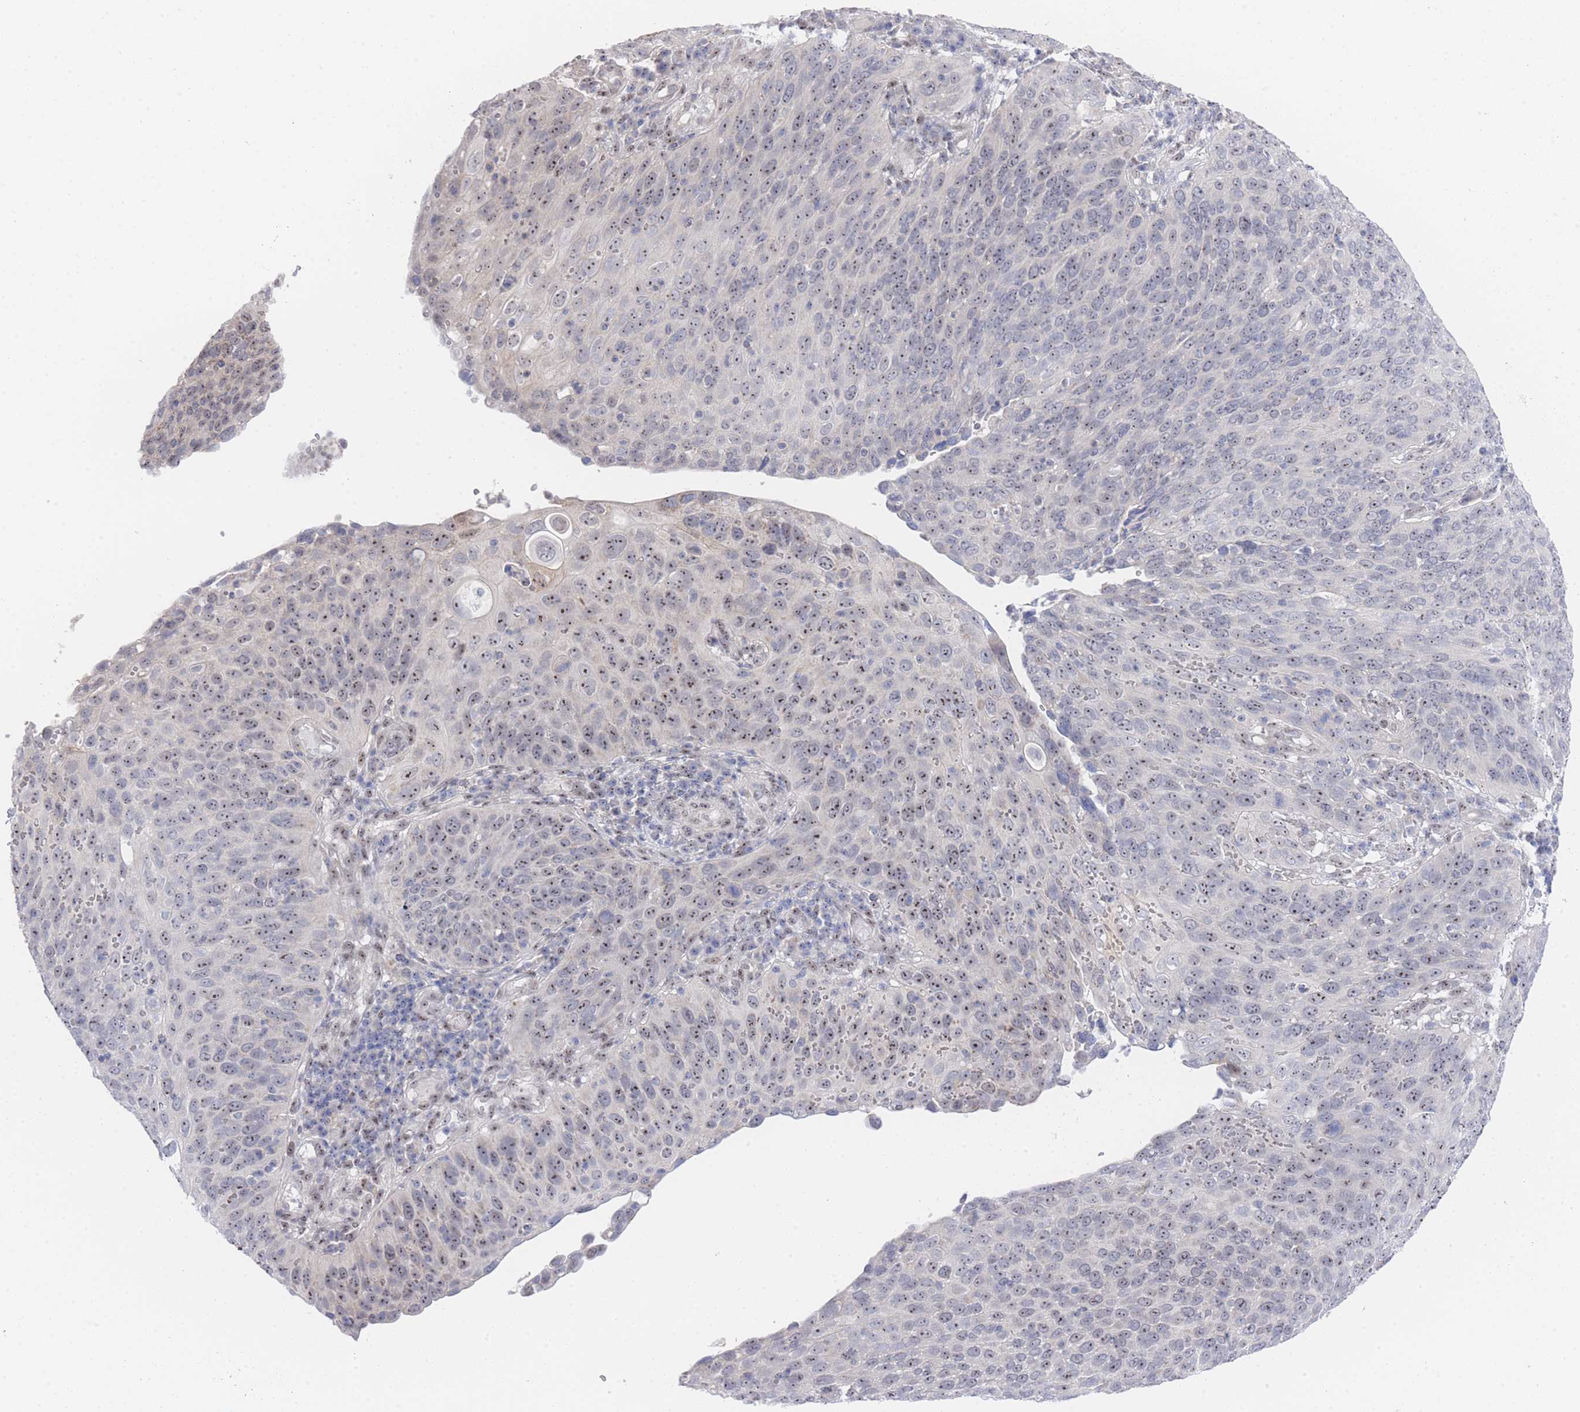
{"staining": {"intensity": "moderate", "quantity": "25%-75%", "location": "nuclear"}, "tissue": "cervical cancer", "cell_type": "Tumor cells", "image_type": "cancer", "snomed": [{"axis": "morphology", "description": "Squamous cell carcinoma, NOS"}, {"axis": "topography", "description": "Cervix"}], "caption": "Immunohistochemical staining of squamous cell carcinoma (cervical) shows moderate nuclear protein expression in approximately 25%-75% of tumor cells.", "gene": "ZNF142", "patient": {"sex": "female", "age": 36}}